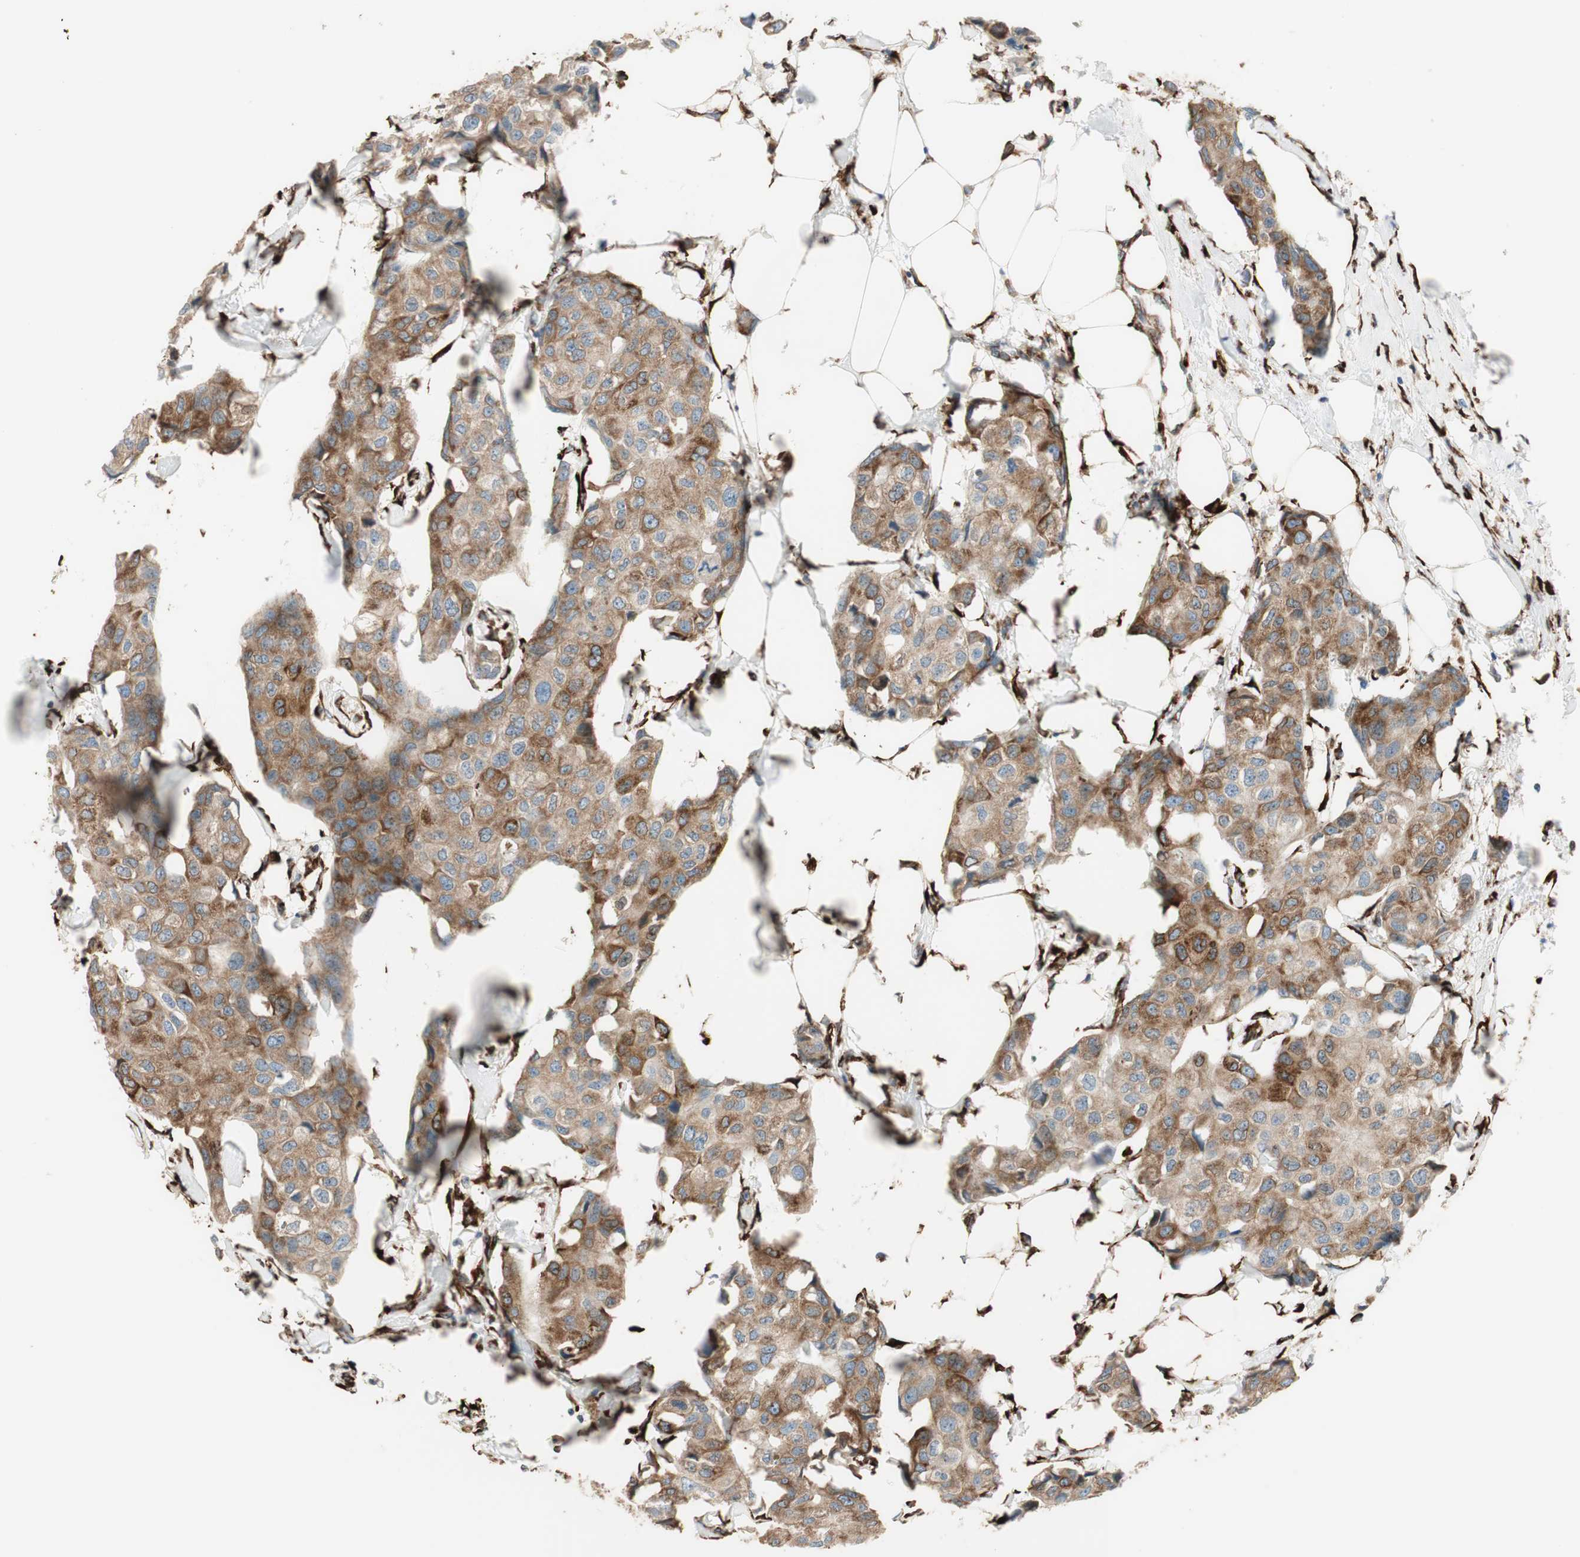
{"staining": {"intensity": "moderate", "quantity": ">75%", "location": "cytoplasmic/membranous"}, "tissue": "breast cancer", "cell_type": "Tumor cells", "image_type": "cancer", "snomed": [{"axis": "morphology", "description": "Duct carcinoma"}, {"axis": "topography", "description": "Breast"}], "caption": "This photomicrograph shows breast cancer (intraductal carcinoma) stained with immunohistochemistry to label a protein in brown. The cytoplasmic/membranous of tumor cells show moderate positivity for the protein. Nuclei are counter-stained blue.", "gene": "RRBP1", "patient": {"sex": "female", "age": 80}}